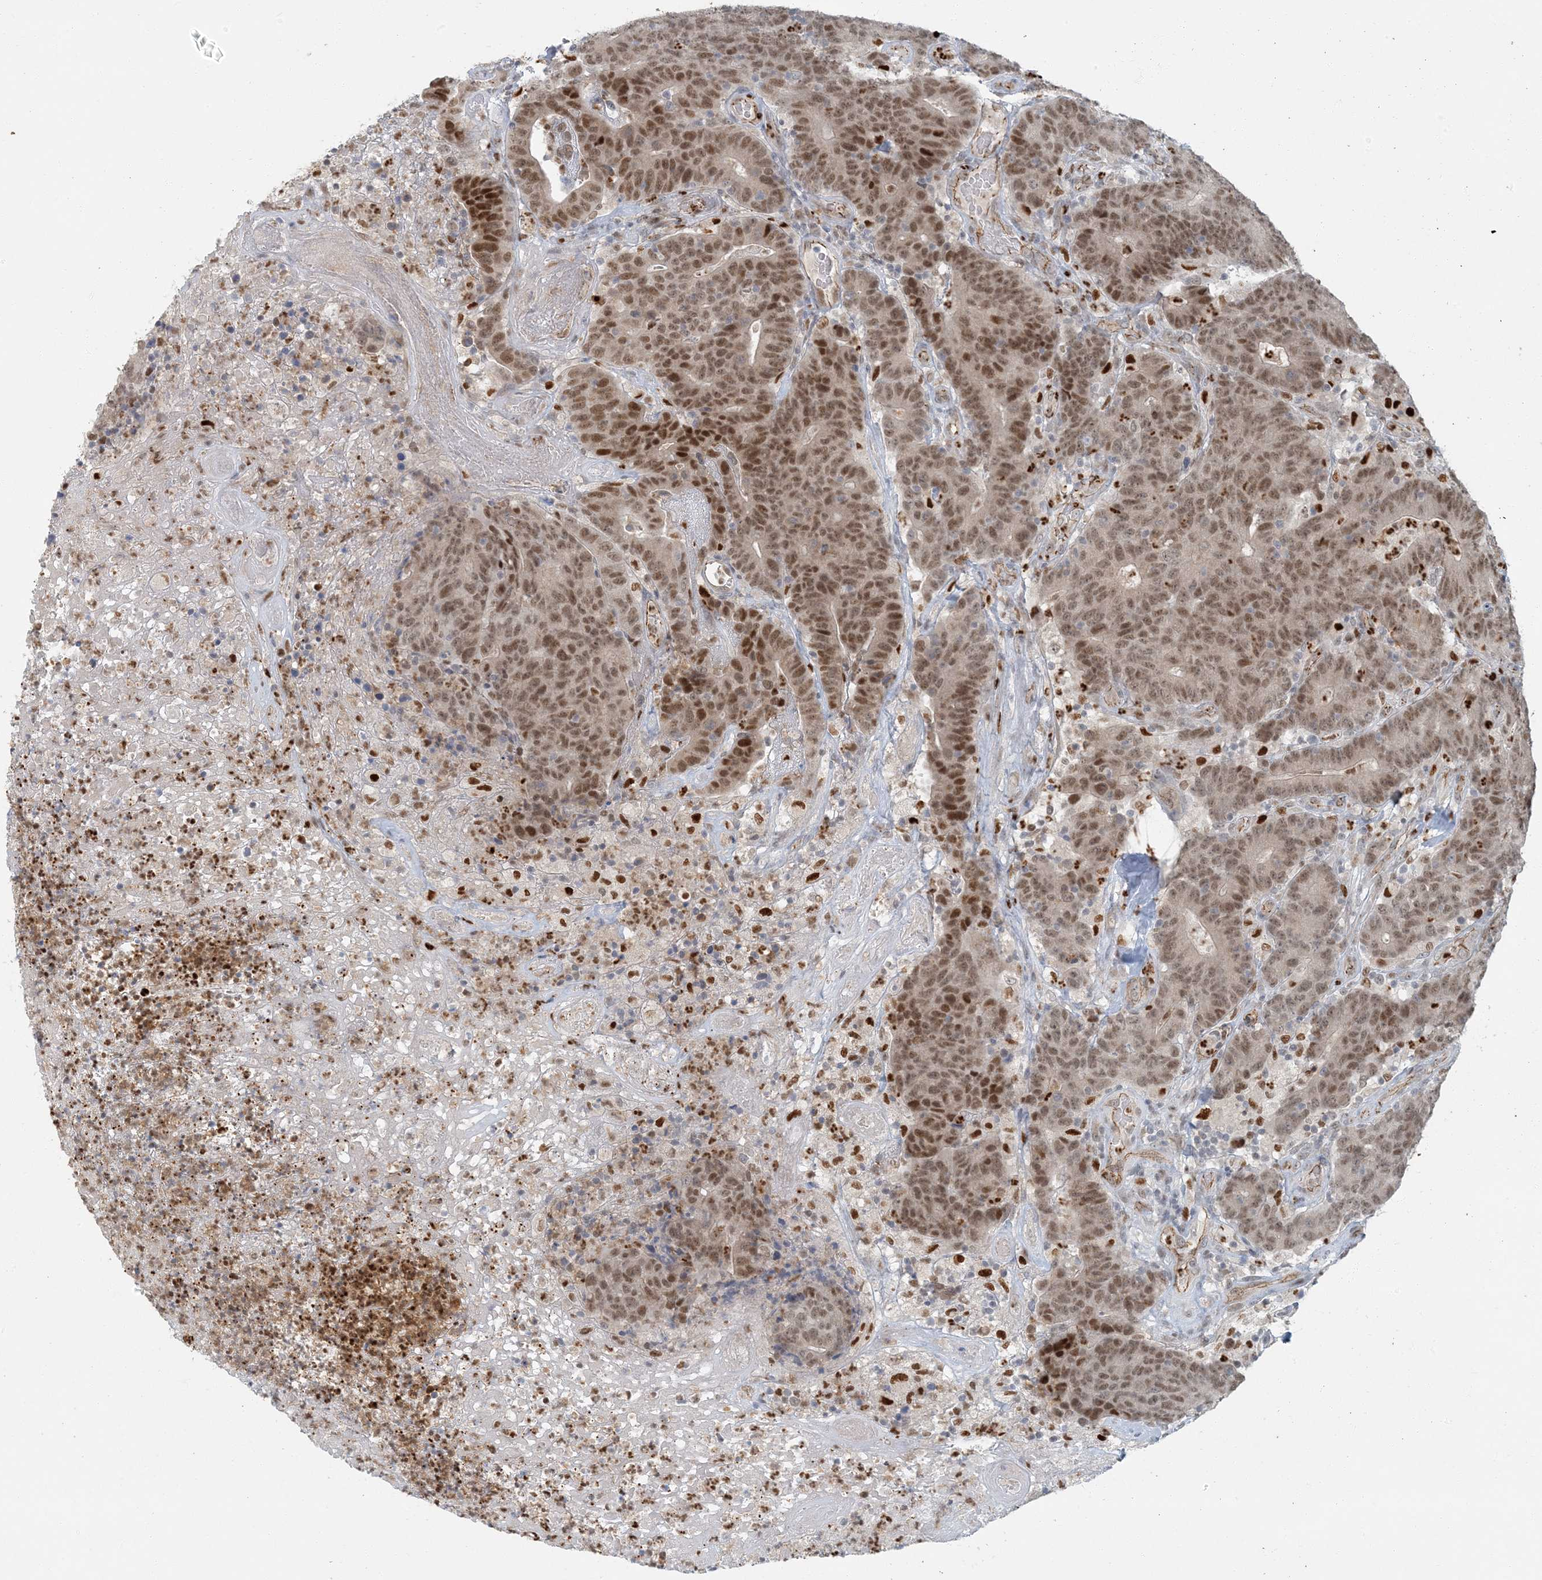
{"staining": {"intensity": "moderate", "quantity": ">75%", "location": "nuclear"}, "tissue": "colorectal cancer", "cell_type": "Tumor cells", "image_type": "cancer", "snomed": [{"axis": "morphology", "description": "Normal tissue, NOS"}, {"axis": "morphology", "description": "Adenocarcinoma, NOS"}, {"axis": "topography", "description": "Colon"}], "caption": "Immunohistochemical staining of human colorectal adenocarcinoma demonstrates medium levels of moderate nuclear protein expression in approximately >75% of tumor cells.", "gene": "AK9", "patient": {"sex": "female", "age": 75}}